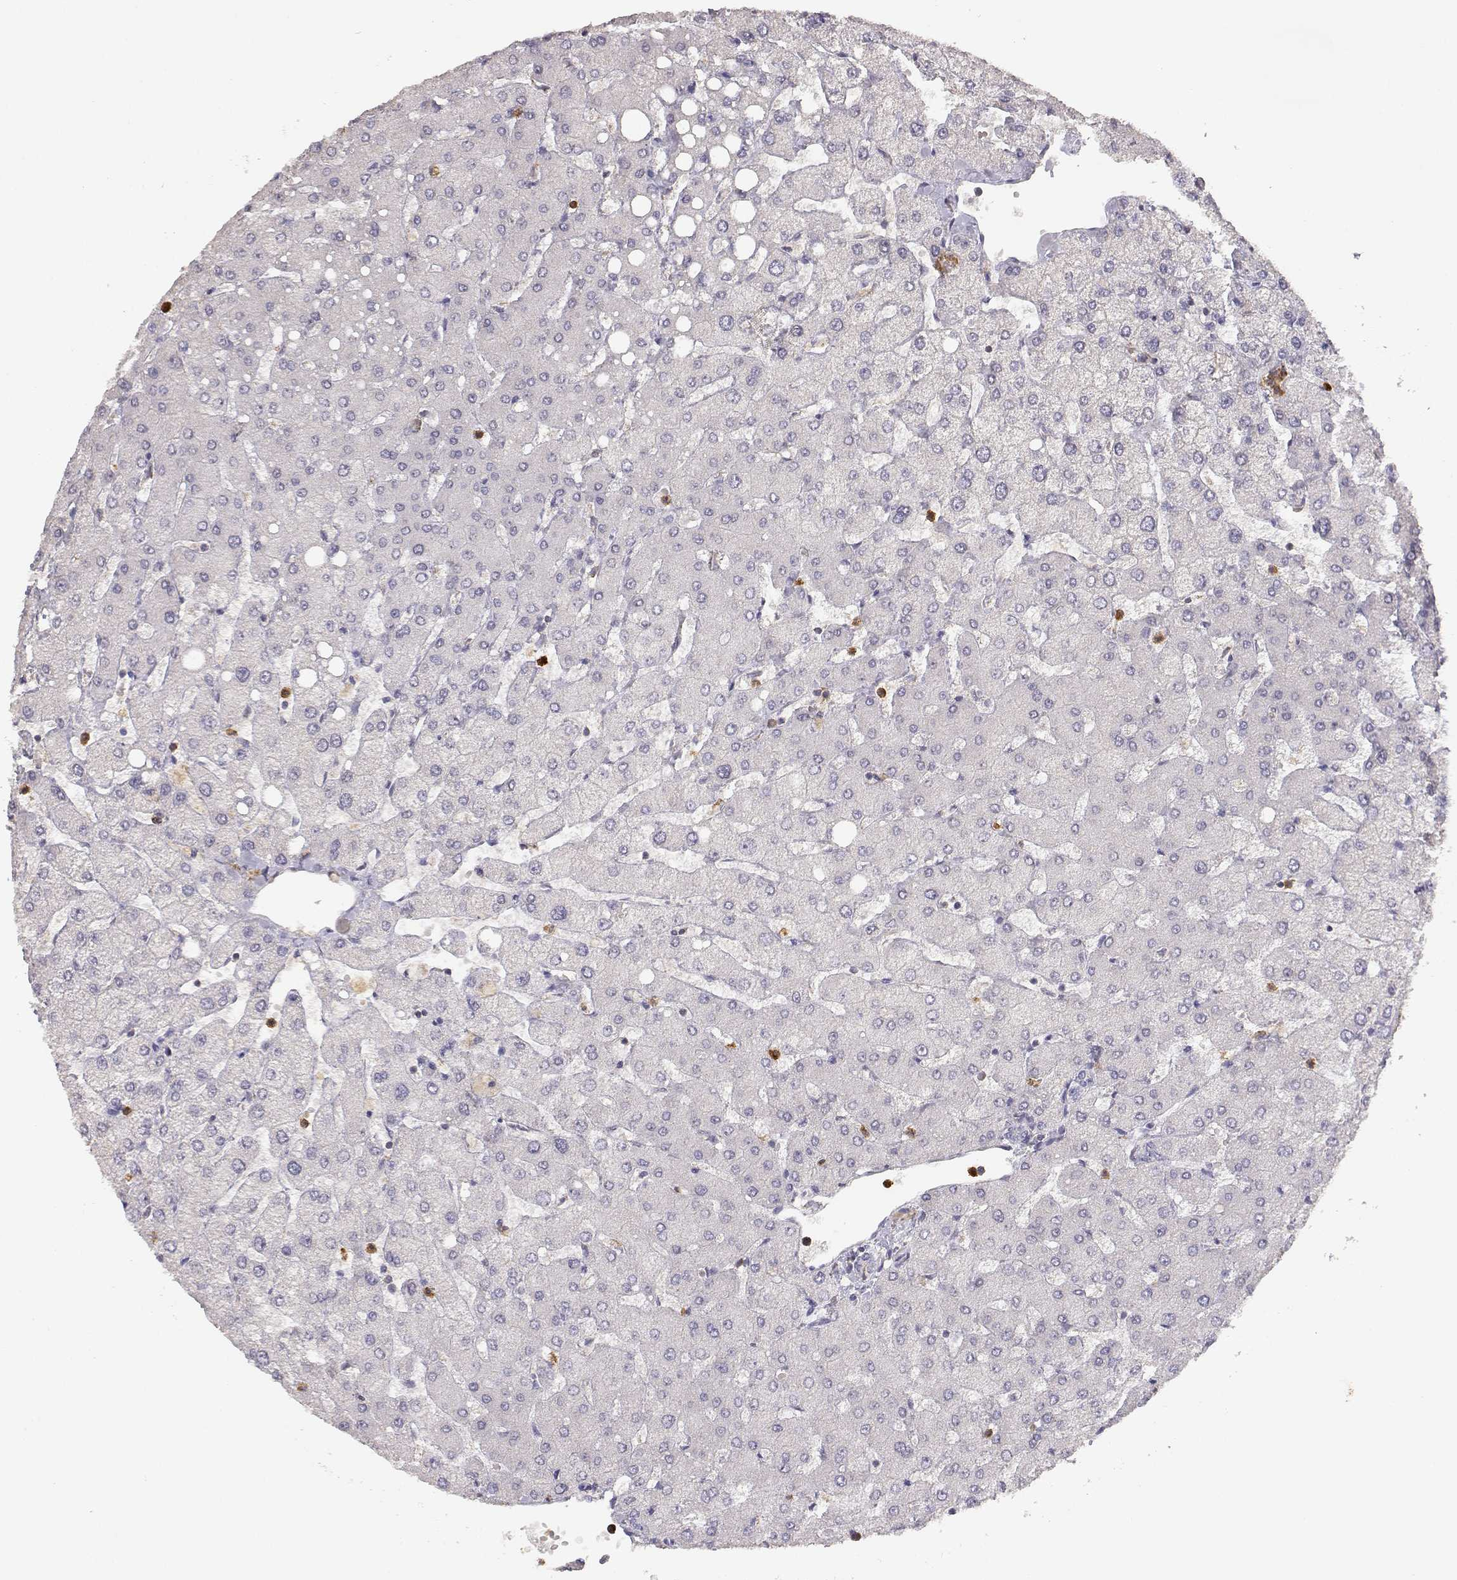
{"staining": {"intensity": "negative", "quantity": "none", "location": "none"}, "tissue": "liver", "cell_type": "Cholangiocytes", "image_type": "normal", "snomed": [{"axis": "morphology", "description": "Normal tissue, NOS"}, {"axis": "topography", "description": "Liver"}], "caption": "This micrograph is of benign liver stained with immunohistochemistry to label a protein in brown with the nuclei are counter-stained blue. There is no positivity in cholangiocytes. The staining was performed using DAB (3,3'-diaminobenzidine) to visualize the protein expression in brown, while the nuclei were stained in blue with hematoxylin (Magnification: 20x).", "gene": "TNFRSF10C", "patient": {"sex": "female", "age": 54}}